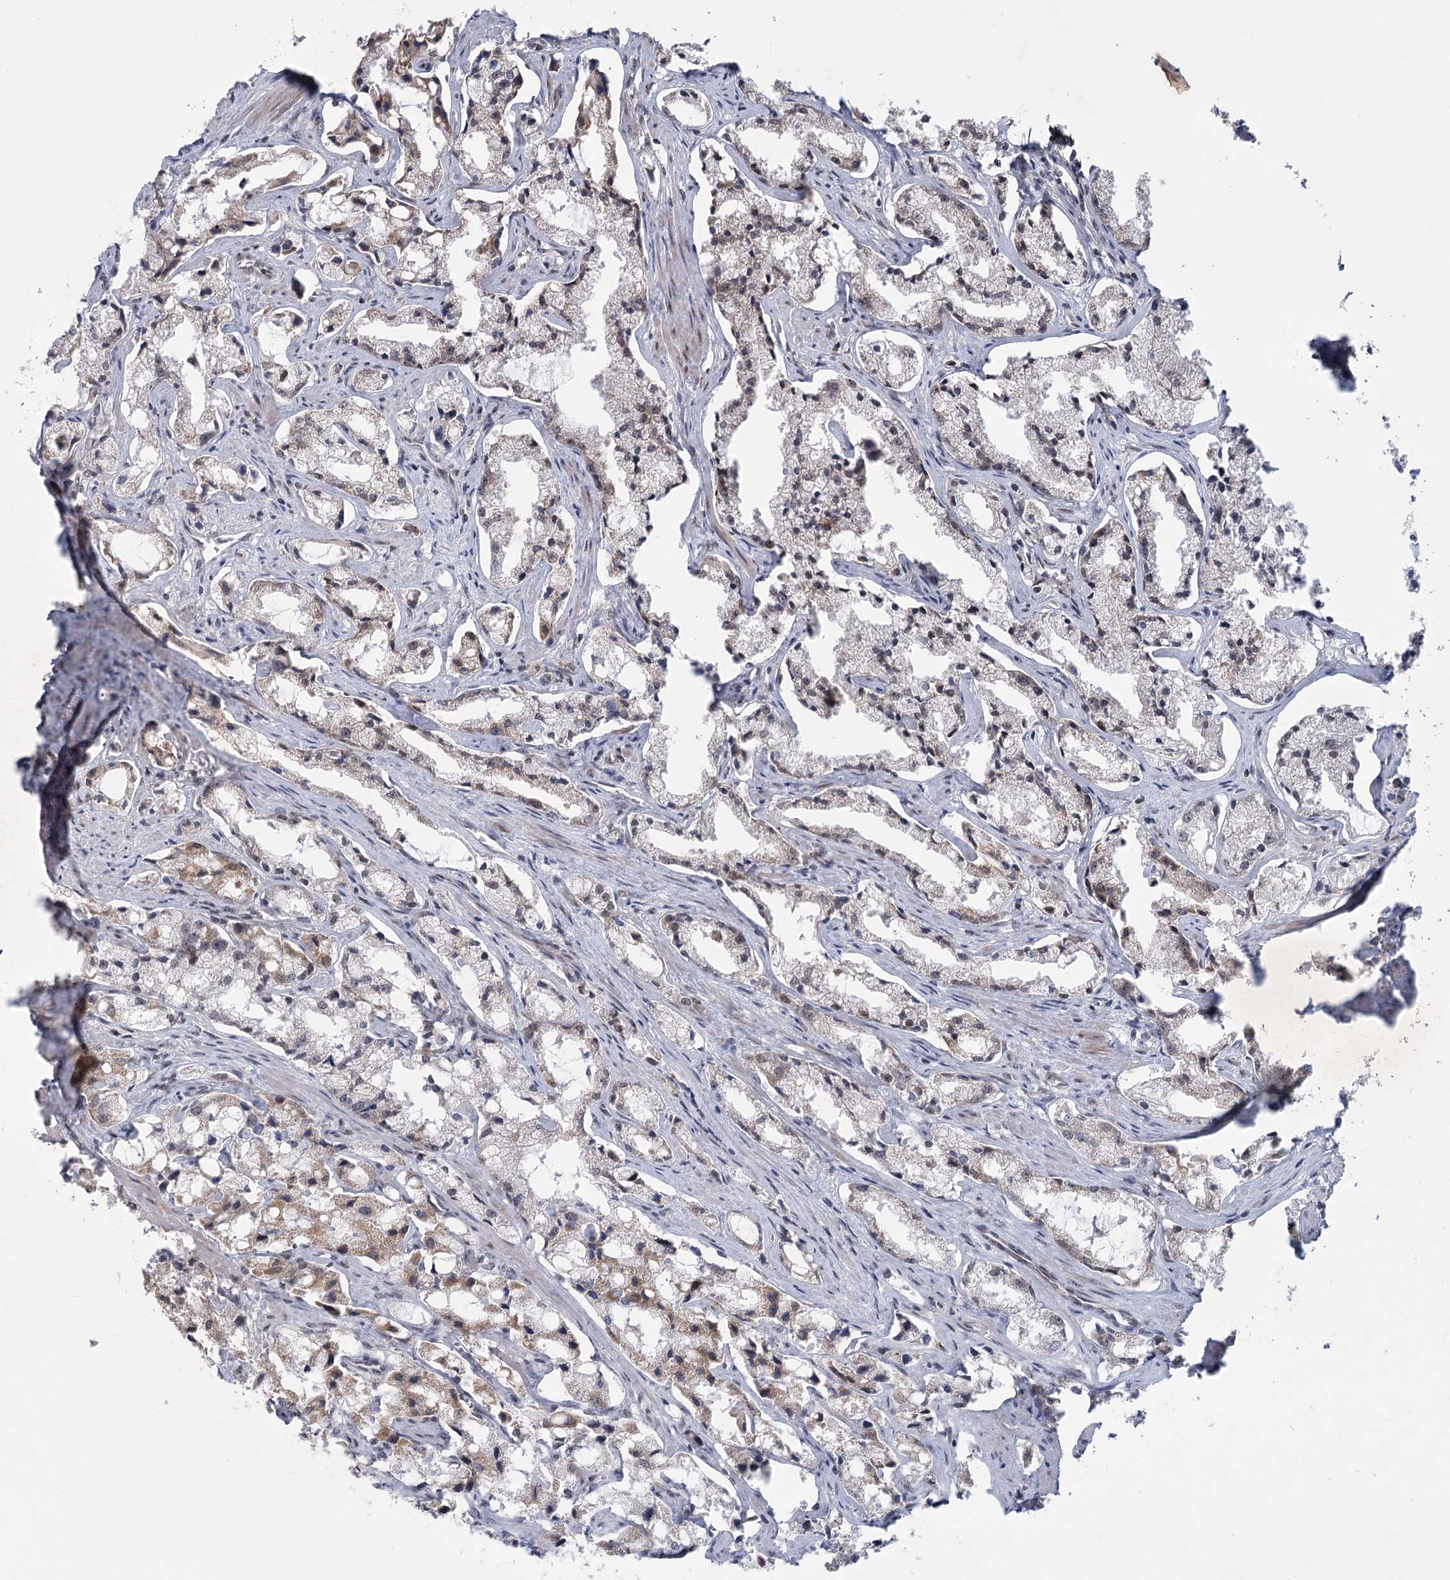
{"staining": {"intensity": "weak", "quantity": ">75%", "location": "nuclear"}, "tissue": "prostate cancer", "cell_type": "Tumor cells", "image_type": "cancer", "snomed": [{"axis": "morphology", "description": "Adenocarcinoma, High grade"}, {"axis": "topography", "description": "Prostate"}], "caption": "Prostate cancer (high-grade adenocarcinoma) stained with DAB immunohistochemistry (IHC) shows low levels of weak nuclear staining in about >75% of tumor cells. The staining is performed using DAB brown chromogen to label protein expression. The nuclei are counter-stained blue using hematoxylin.", "gene": "CIB4", "patient": {"sex": "male", "age": 66}}